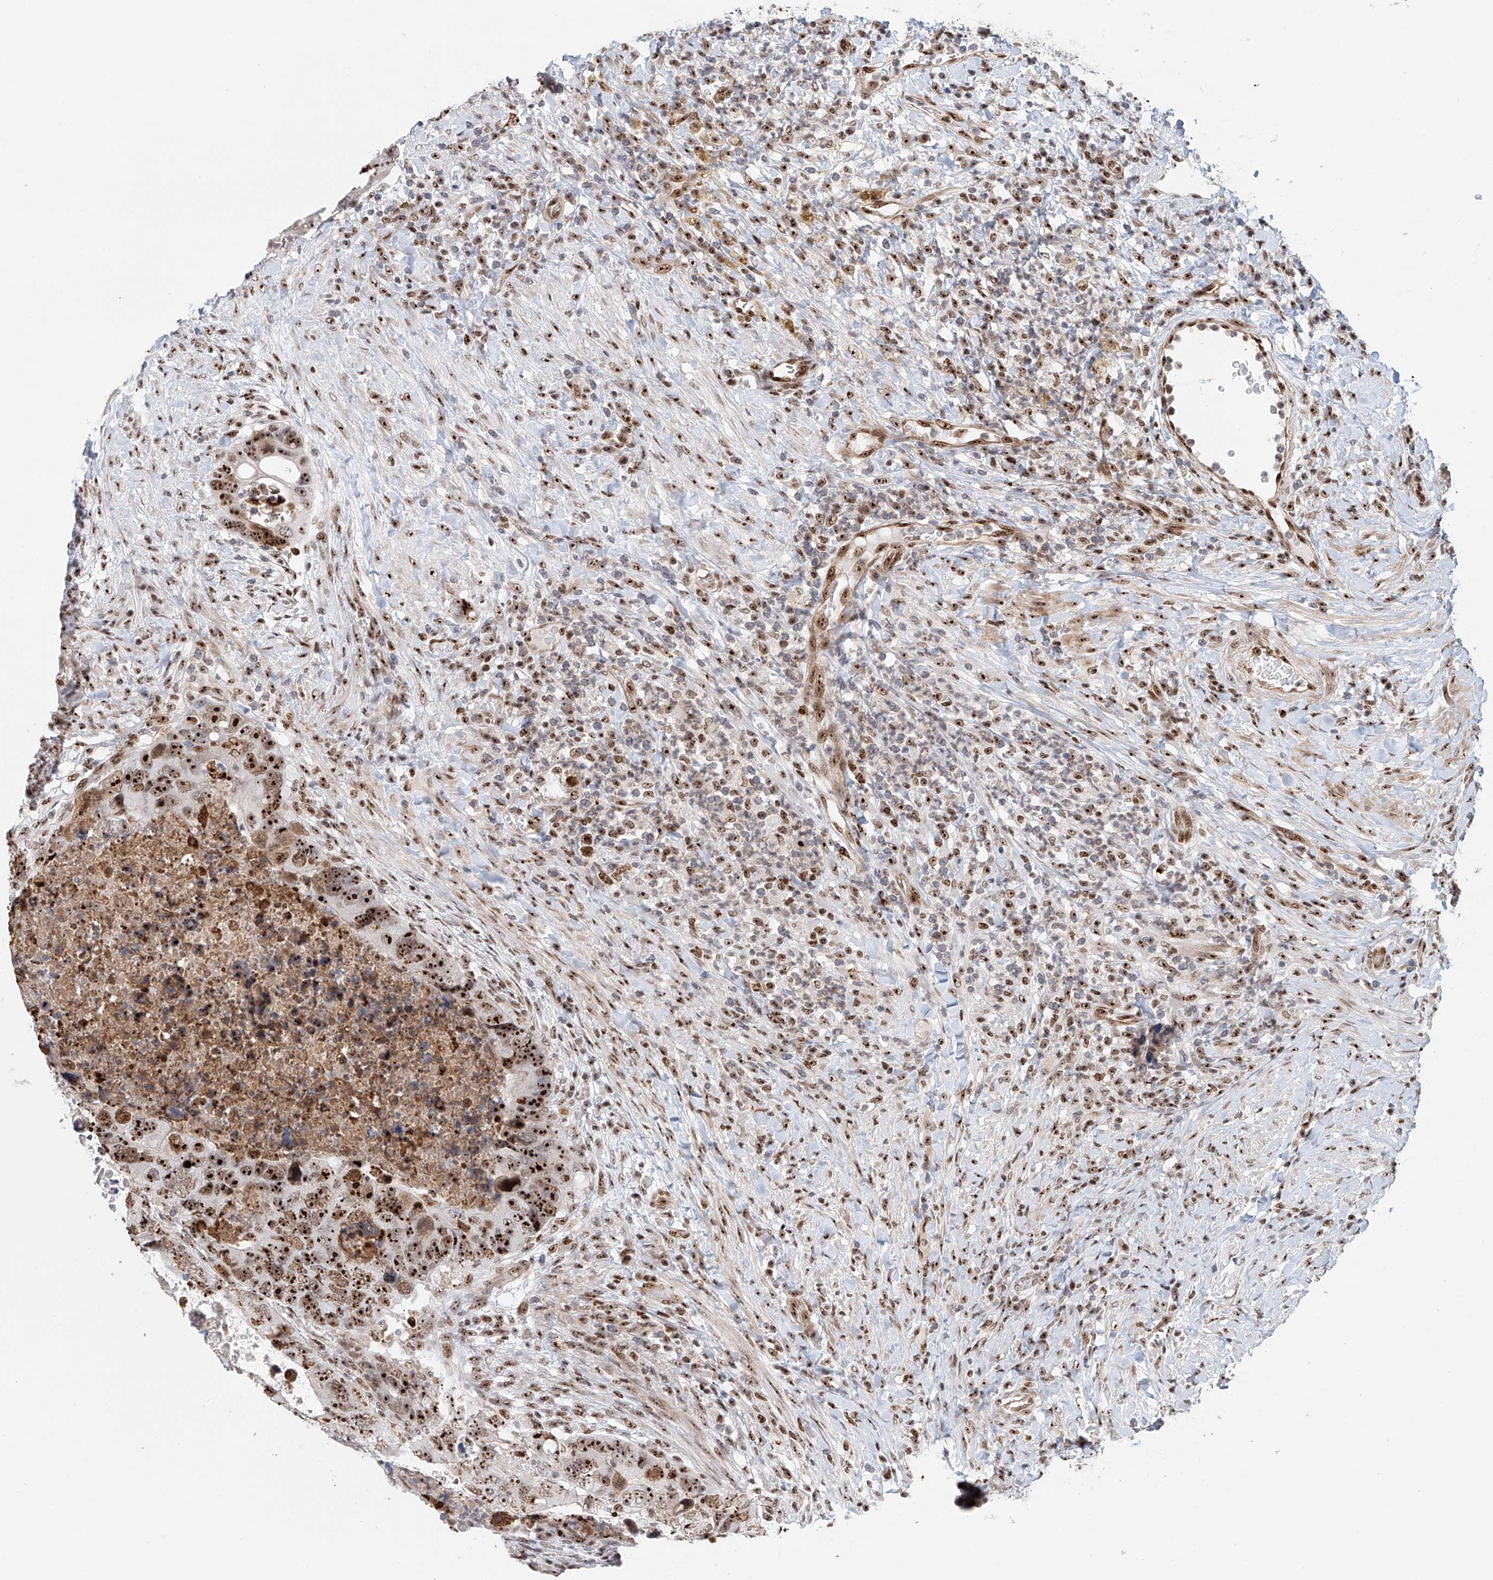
{"staining": {"intensity": "strong", "quantity": ">75%", "location": "nuclear"}, "tissue": "colorectal cancer", "cell_type": "Tumor cells", "image_type": "cancer", "snomed": [{"axis": "morphology", "description": "Adenocarcinoma, NOS"}, {"axis": "topography", "description": "Rectum"}], "caption": "Protein expression analysis of human colorectal cancer (adenocarcinoma) reveals strong nuclear expression in about >75% of tumor cells. Using DAB (3,3'-diaminobenzidine) (brown) and hematoxylin (blue) stains, captured at high magnification using brightfield microscopy.", "gene": "PRUNE2", "patient": {"sex": "male", "age": 59}}